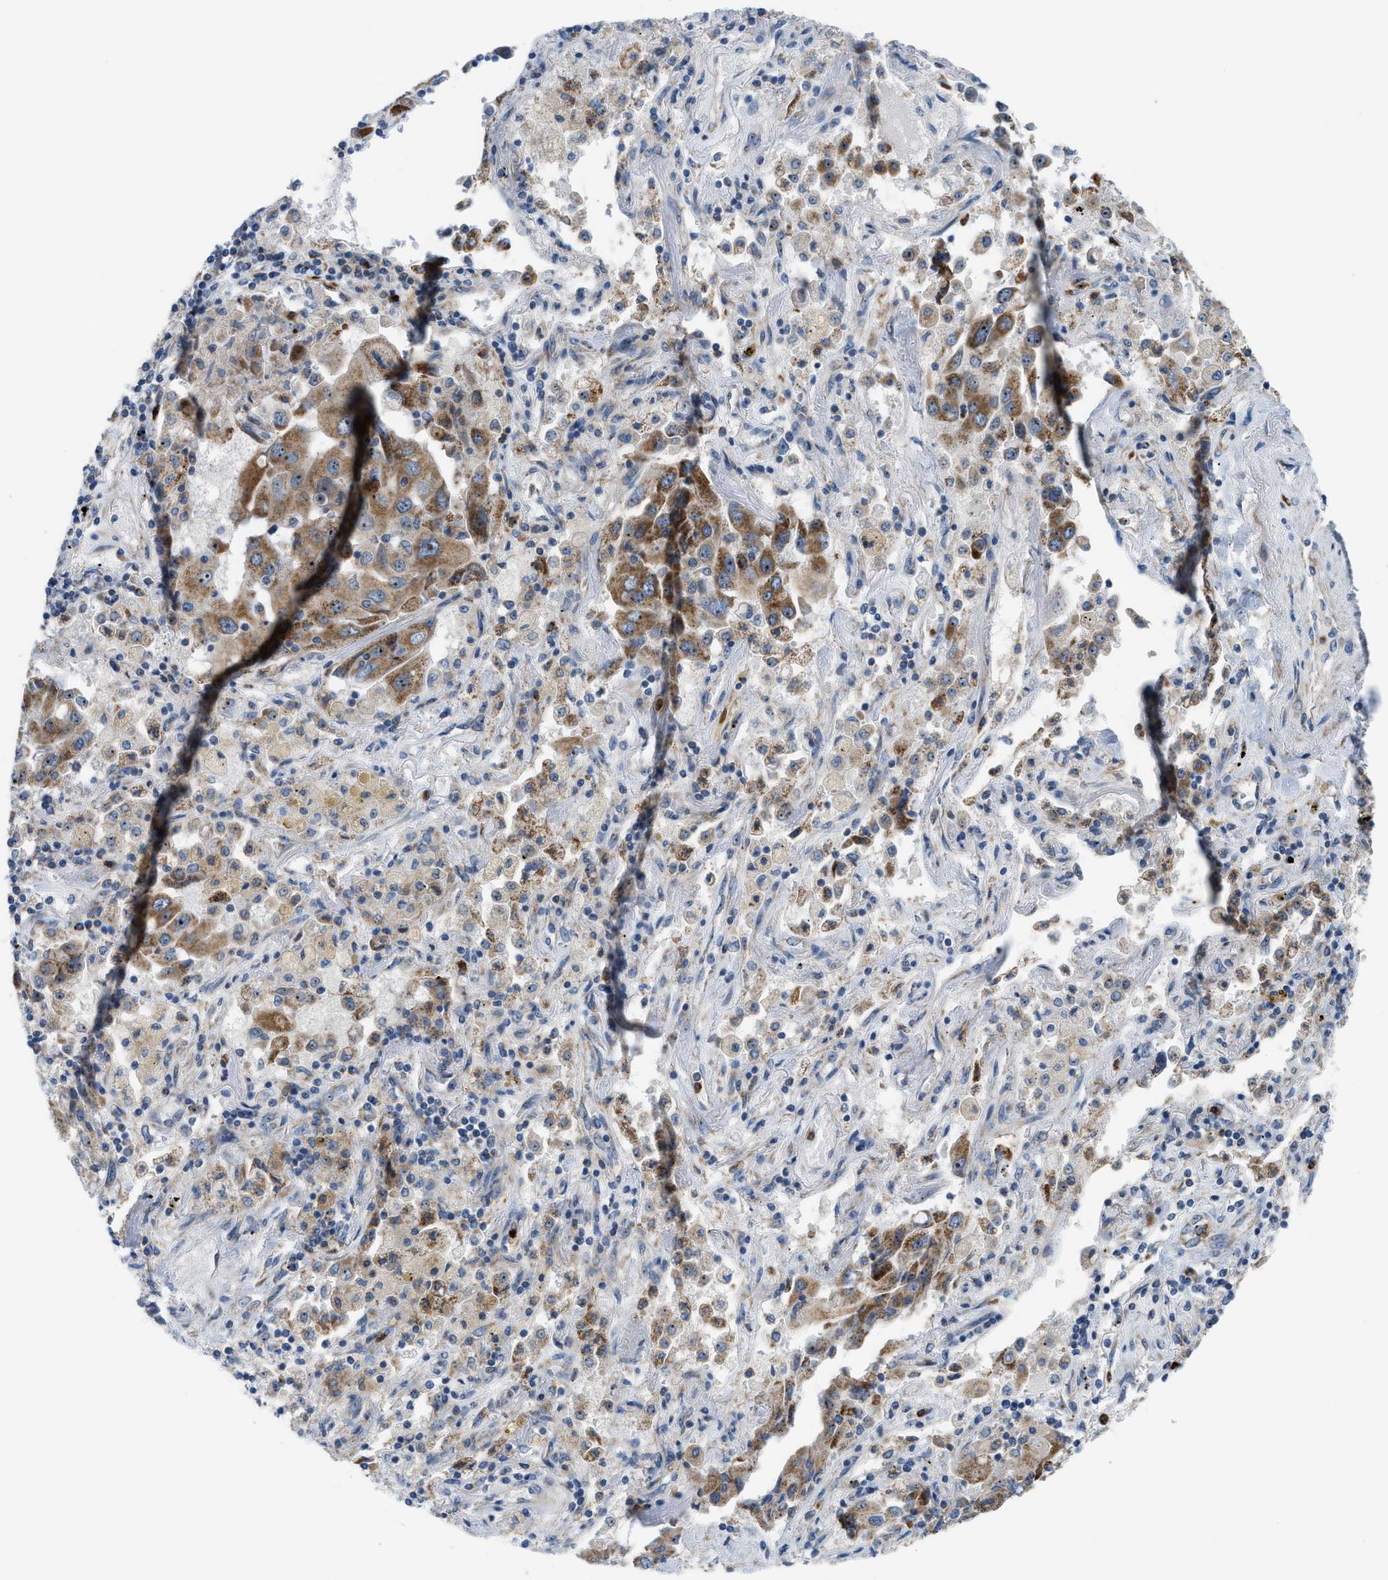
{"staining": {"intensity": "moderate", "quantity": ">75%", "location": "cytoplasmic/membranous,nuclear"}, "tissue": "lung cancer", "cell_type": "Tumor cells", "image_type": "cancer", "snomed": [{"axis": "morphology", "description": "Adenocarcinoma, NOS"}, {"axis": "topography", "description": "Lung"}], "caption": "High-magnification brightfield microscopy of lung cancer (adenocarcinoma) stained with DAB (3,3'-diaminobenzidine) (brown) and counterstained with hematoxylin (blue). tumor cells exhibit moderate cytoplasmic/membranous and nuclear staining is appreciated in approximately>75% of cells. (DAB (3,3'-diaminobenzidine) = brown stain, brightfield microscopy at high magnification).", "gene": "TPH1", "patient": {"sex": "female", "age": 65}}